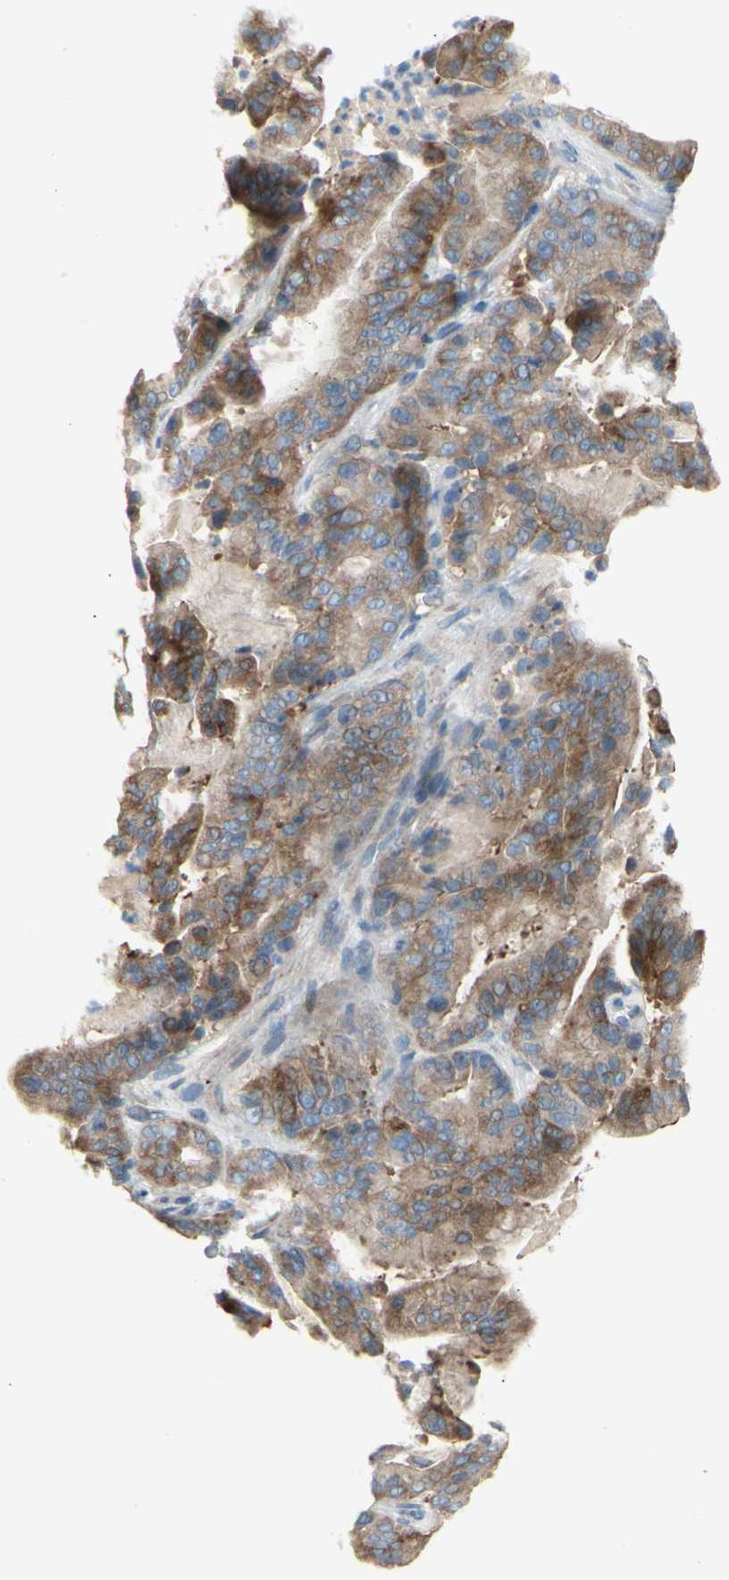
{"staining": {"intensity": "moderate", "quantity": ">75%", "location": "cytoplasmic/membranous"}, "tissue": "pancreatic cancer", "cell_type": "Tumor cells", "image_type": "cancer", "snomed": [{"axis": "morphology", "description": "Adenocarcinoma, NOS"}, {"axis": "topography", "description": "Pancreas"}], "caption": "Immunohistochemical staining of pancreatic adenocarcinoma demonstrates medium levels of moderate cytoplasmic/membranous protein positivity in about >75% of tumor cells. (DAB (3,3'-diaminobenzidine) IHC with brightfield microscopy, high magnification).", "gene": "TMEM59L", "patient": {"sex": "male", "age": 63}}